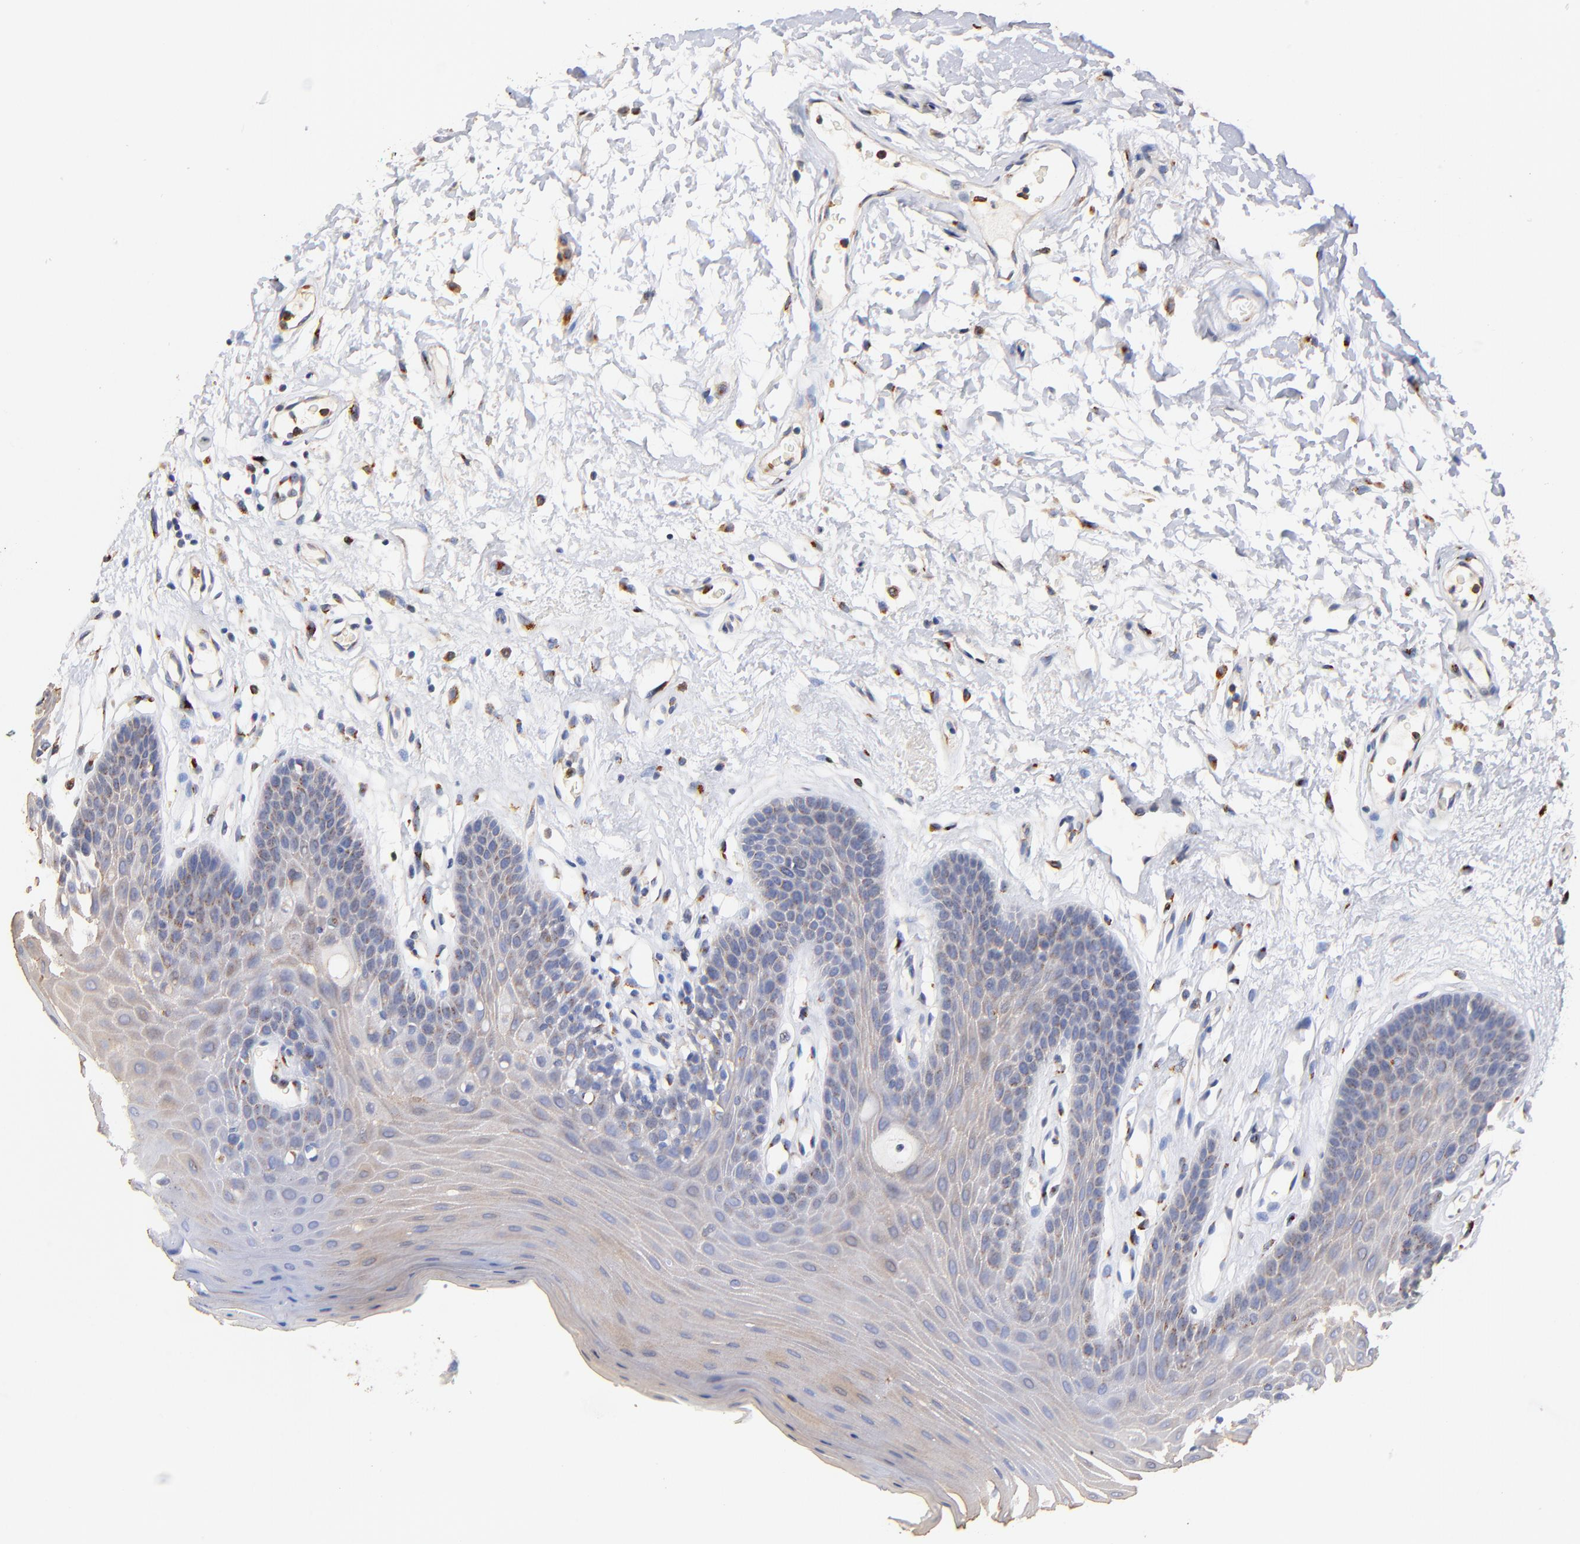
{"staining": {"intensity": "weak", "quantity": ">75%", "location": "cytoplasmic/membranous"}, "tissue": "oral mucosa", "cell_type": "Squamous epithelial cells", "image_type": "normal", "snomed": [{"axis": "morphology", "description": "Normal tissue, NOS"}, {"axis": "morphology", "description": "Squamous cell carcinoma, NOS"}, {"axis": "topography", "description": "Skeletal muscle"}, {"axis": "topography", "description": "Oral tissue"}, {"axis": "topography", "description": "Head-Neck"}], "caption": "A brown stain shows weak cytoplasmic/membranous staining of a protein in squamous epithelial cells of normal oral mucosa.", "gene": "FMNL3", "patient": {"sex": "male", "age": 71}}